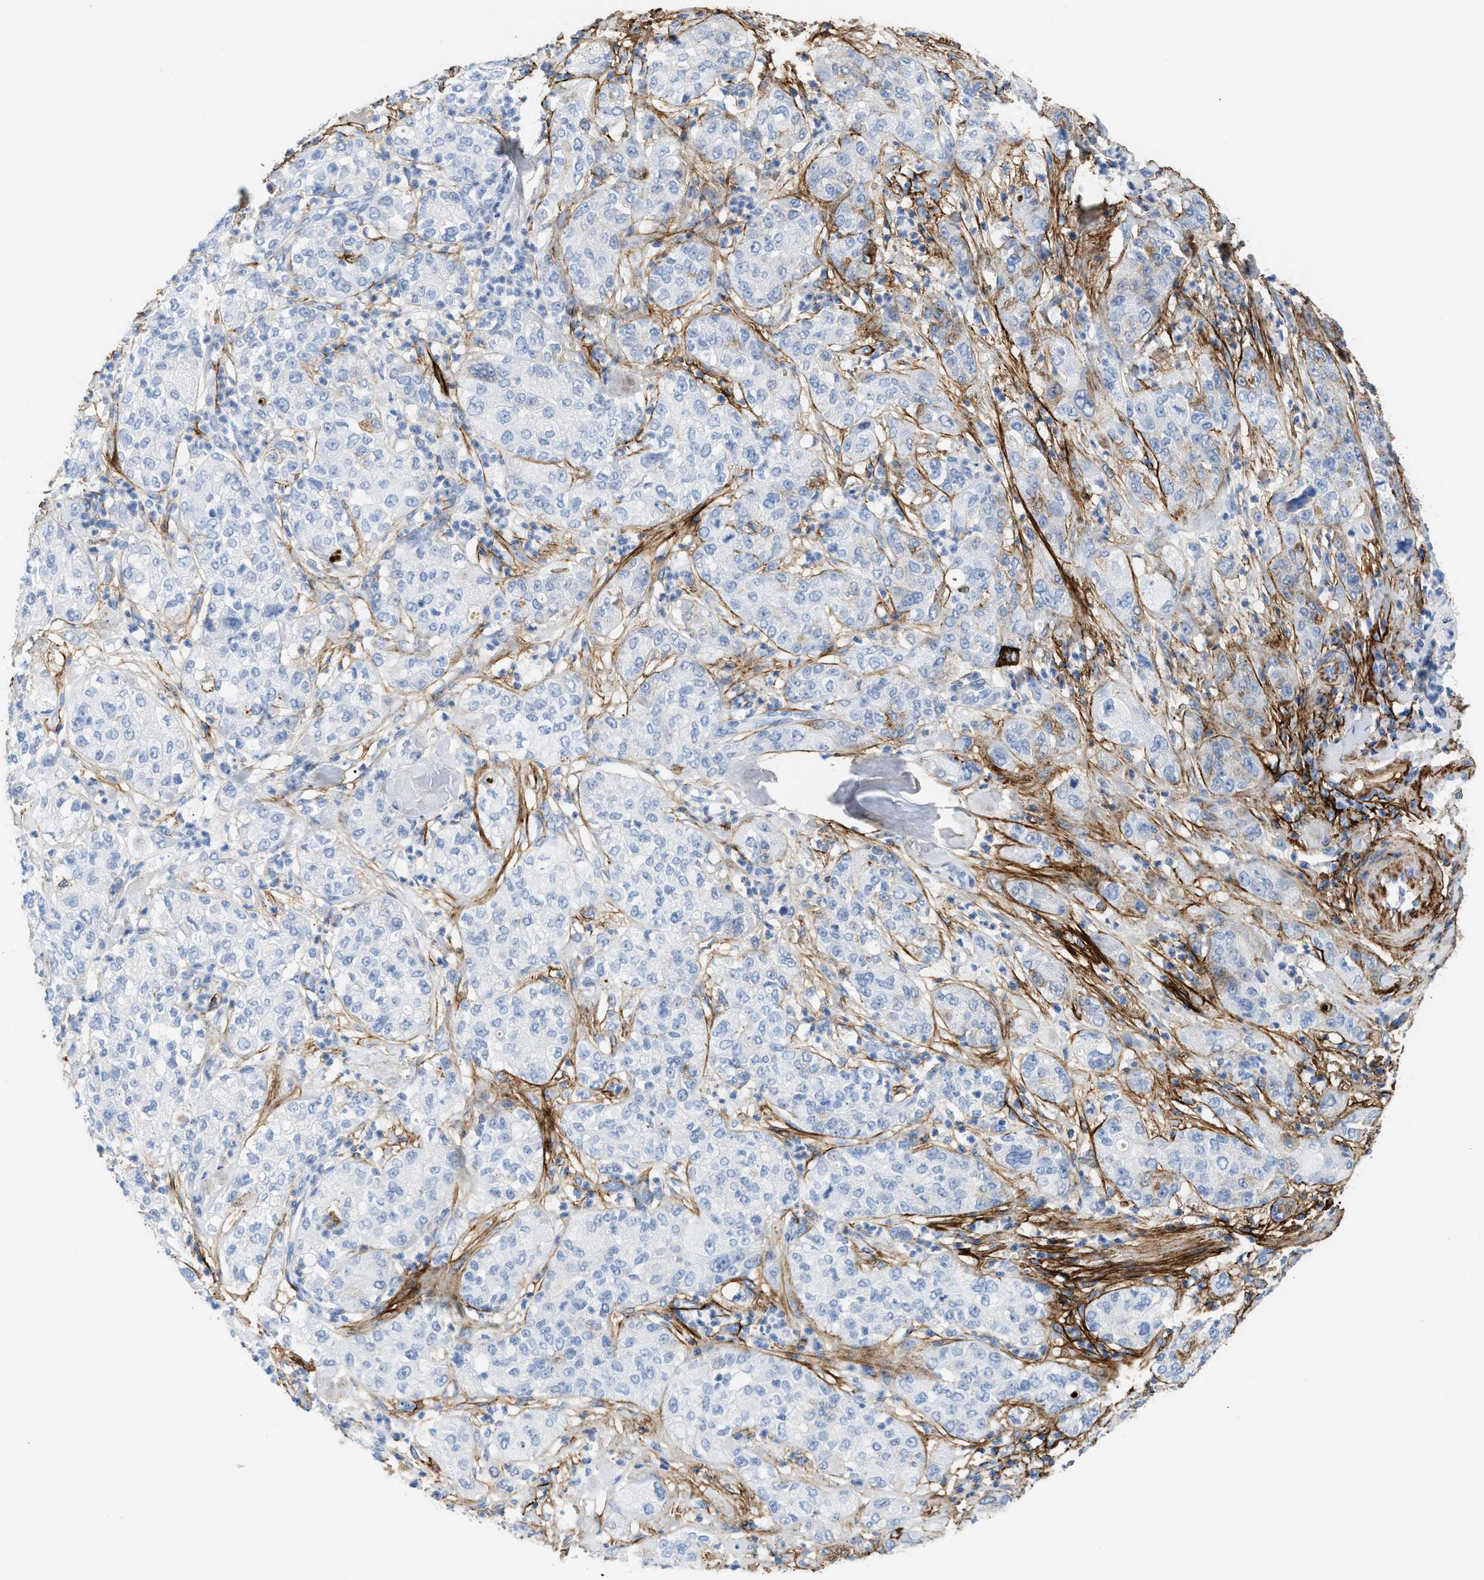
{"staining": {"intensity": "negative", "quantity": "none", "location": "none"}, "tissue": "pancreatic cancer", "cell_type": "Tumor cells", "image_type": "cancer", "snomed": [{"axis": "morphology", "description": "Adenocarcinoma, NOS"}, {"axis": "topography", "description": "Pancreas"}], "caption": "Pancreatic cancer (adenocarcinoma) was stained to show a protein in brown. There is no significant expression in tumor cells. The staining is performed using DAB (3,3'-diaminobenzidine) brown chromogen with nuclei counter-stained in using hematoxylin.", "gene": "TNR", "patient": {"sex": "female", "age": 78}}